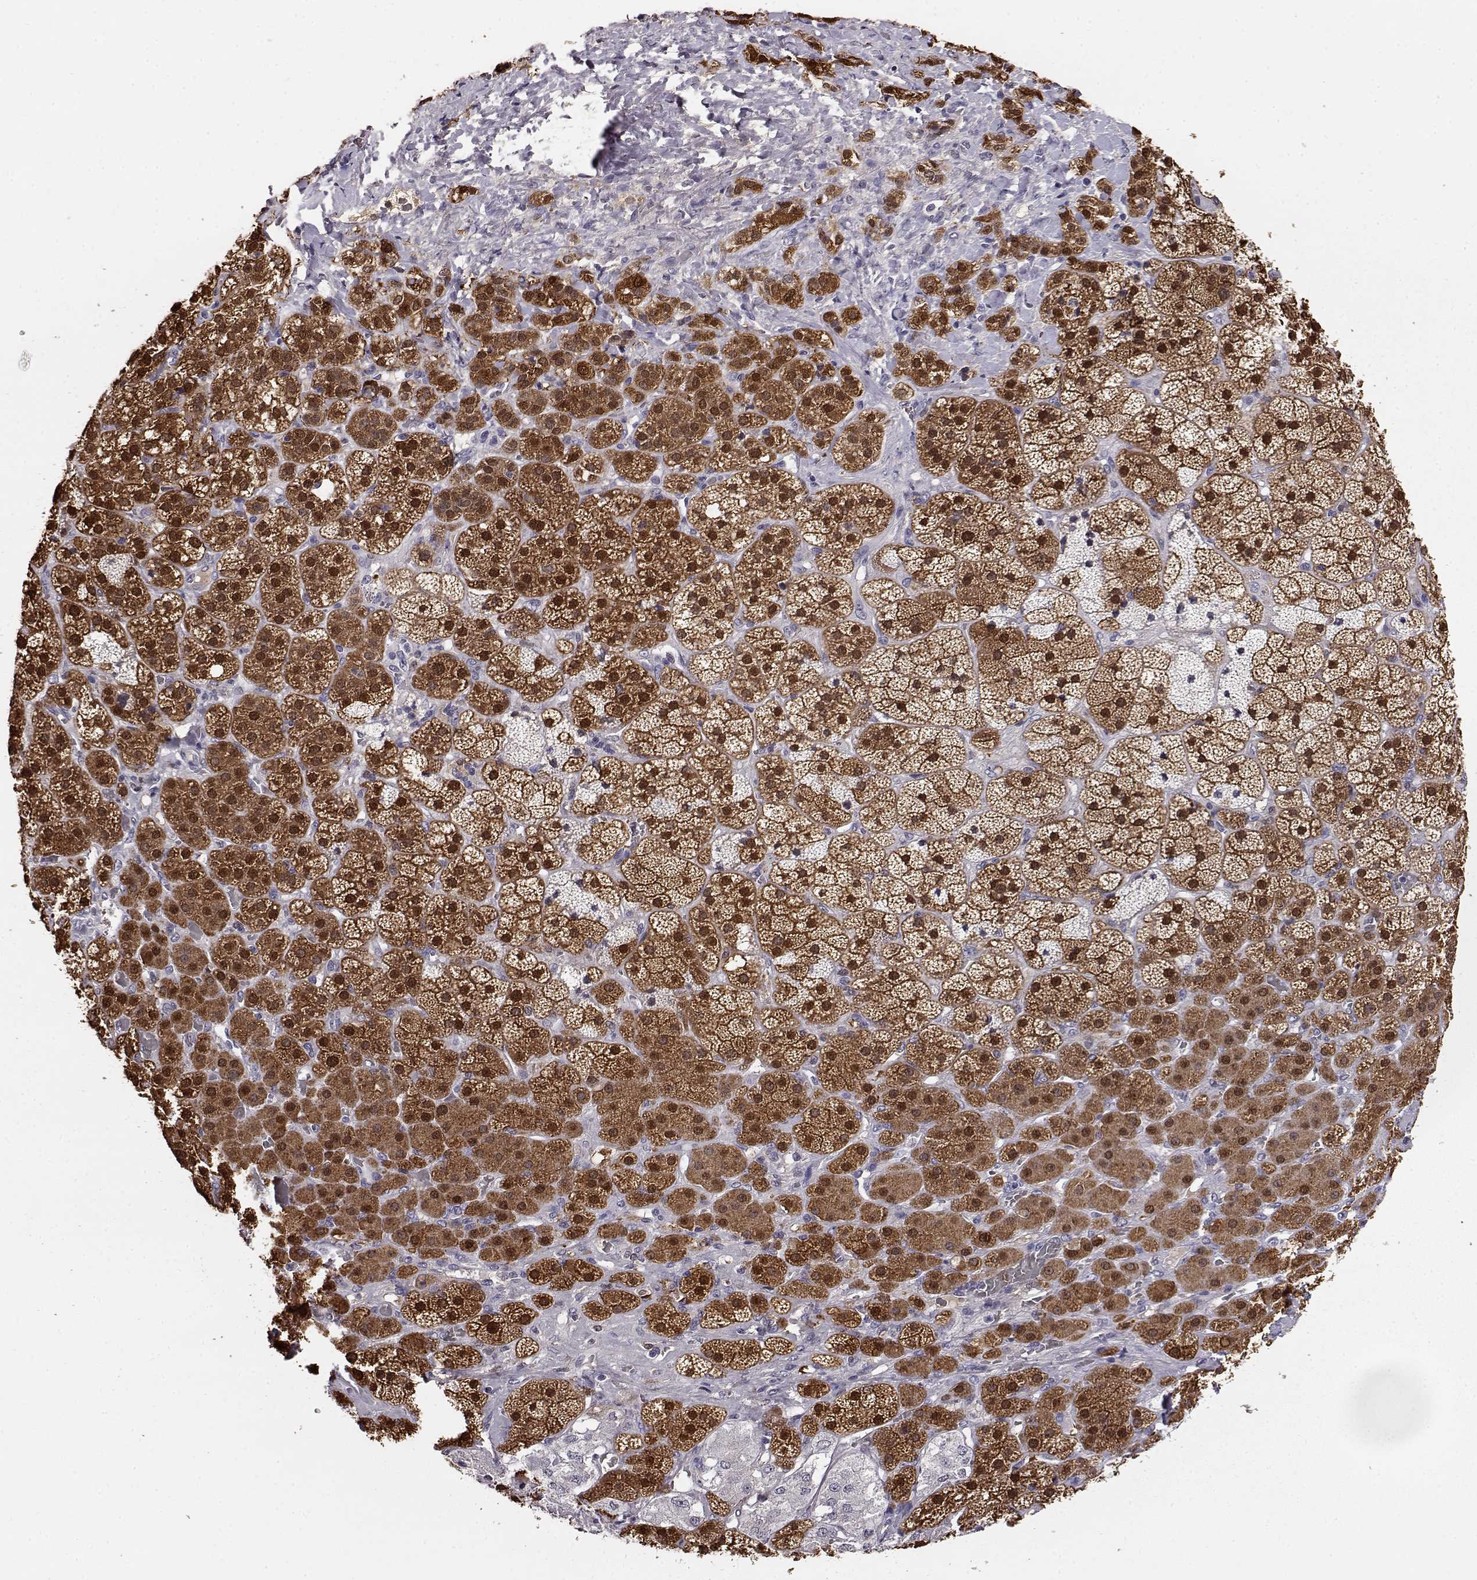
{"staining": {"intensity": "strong", "quantity": ">75%", "location": "cytoplasmic/membranous,nuclear"}, "tissue": "adrenal gland", "cell_type": "Glandular cells", "image_type": "normal", "snomed": [{"axis": "morphology", "description": "Normal tissue, NOS"}, {"axis": "topography", "description": "Adrenal gland"}], "caption": "A brown stain shows strong cytoplasmic/membranous,nuclear positivity of a protein in glandular cells of normal adrenal gland. The staining is performed using DAB brown chromogen to label protein expression. The nuclei are counter-stained blue using hematoxylin.", "gene": "AKR1B1", "patient": {"sex": "male", "age": 57}}